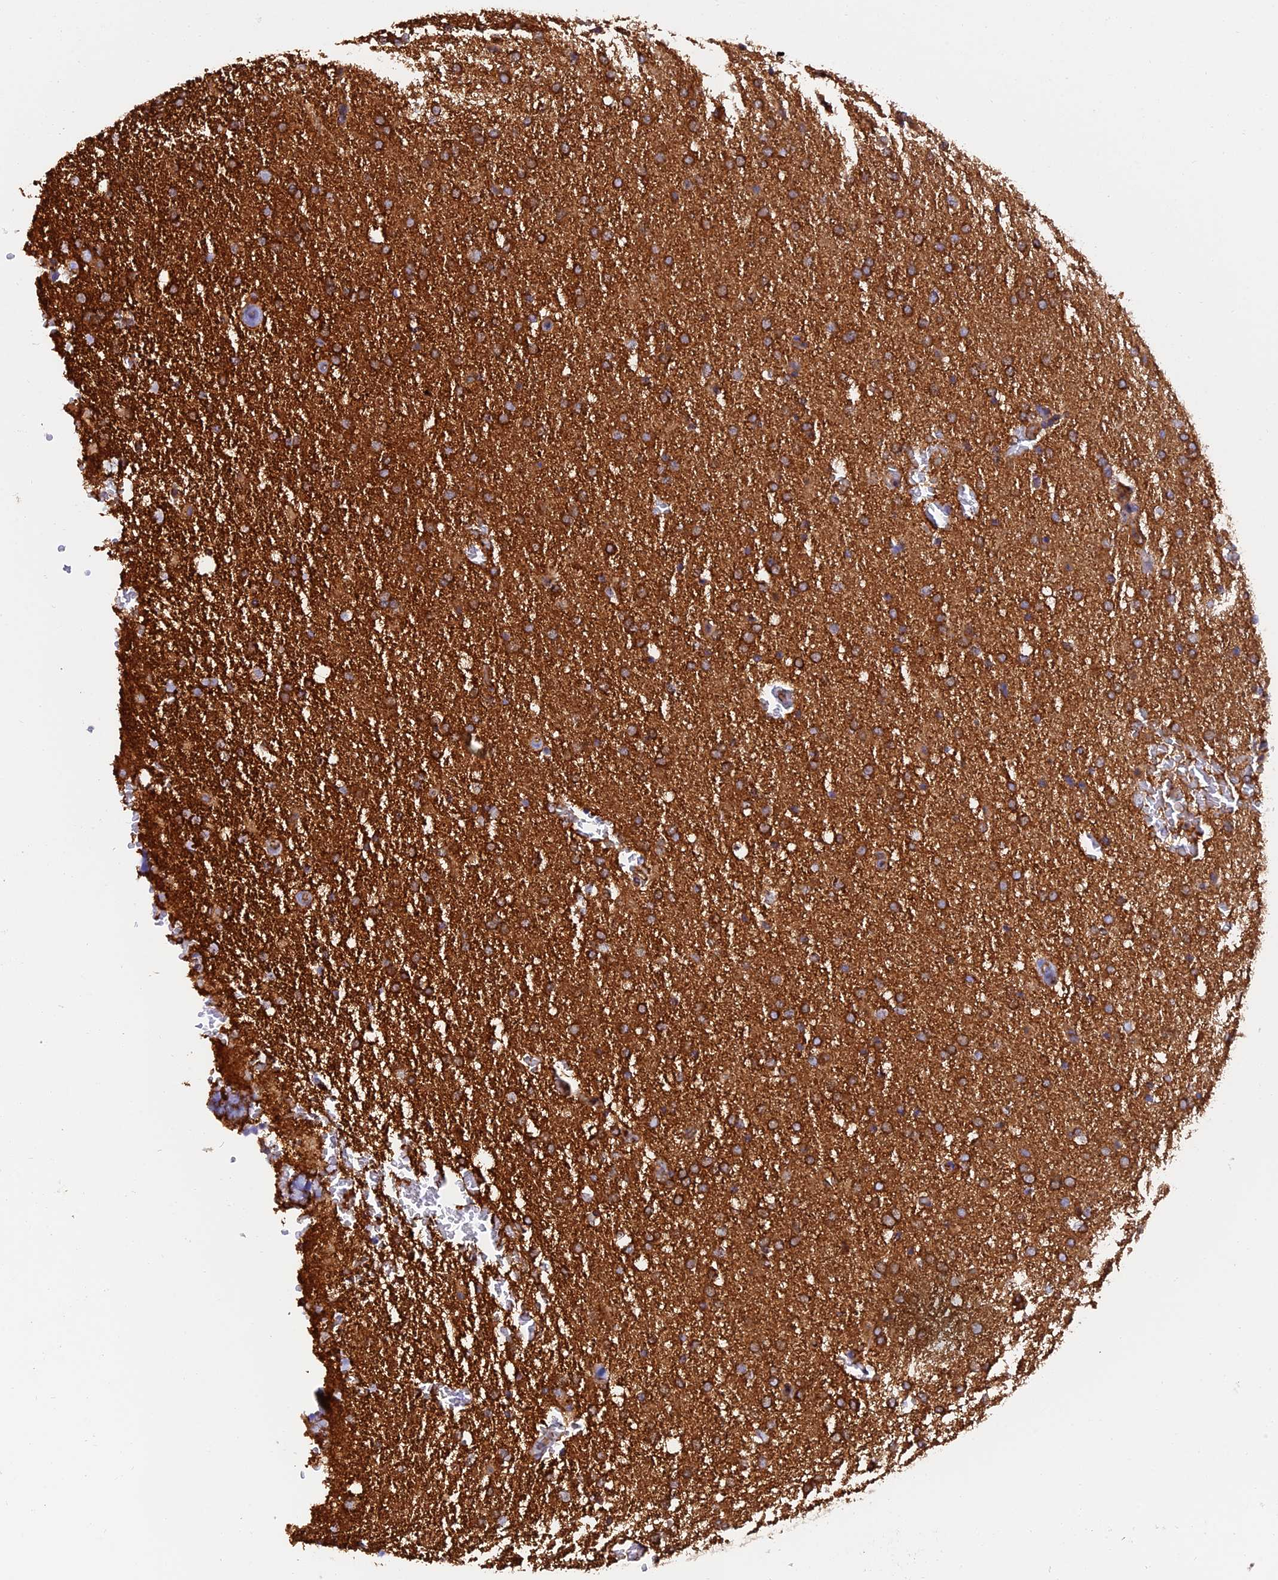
{"staining": {"intensity": "moderate", "quantity": ">75%", "location": "cytoplasmic/membranous"}, "tissue": "glioma", "cell_type": "Tumor cells", "image_type": "cancer", "snomed": [{"axis": "morphology", "description": "Glioma, malignant, High grade"}, {"axis": "topography", "description": "Brain"}], "caption": "Human malignant high-grade glioma stained with a brown dye exhibits moderate cytoplasmic/membranous positive expression in about >75% of tumor cells.", "gene": "DCTN2", "patient": {"sex": "male", "age": 72}}